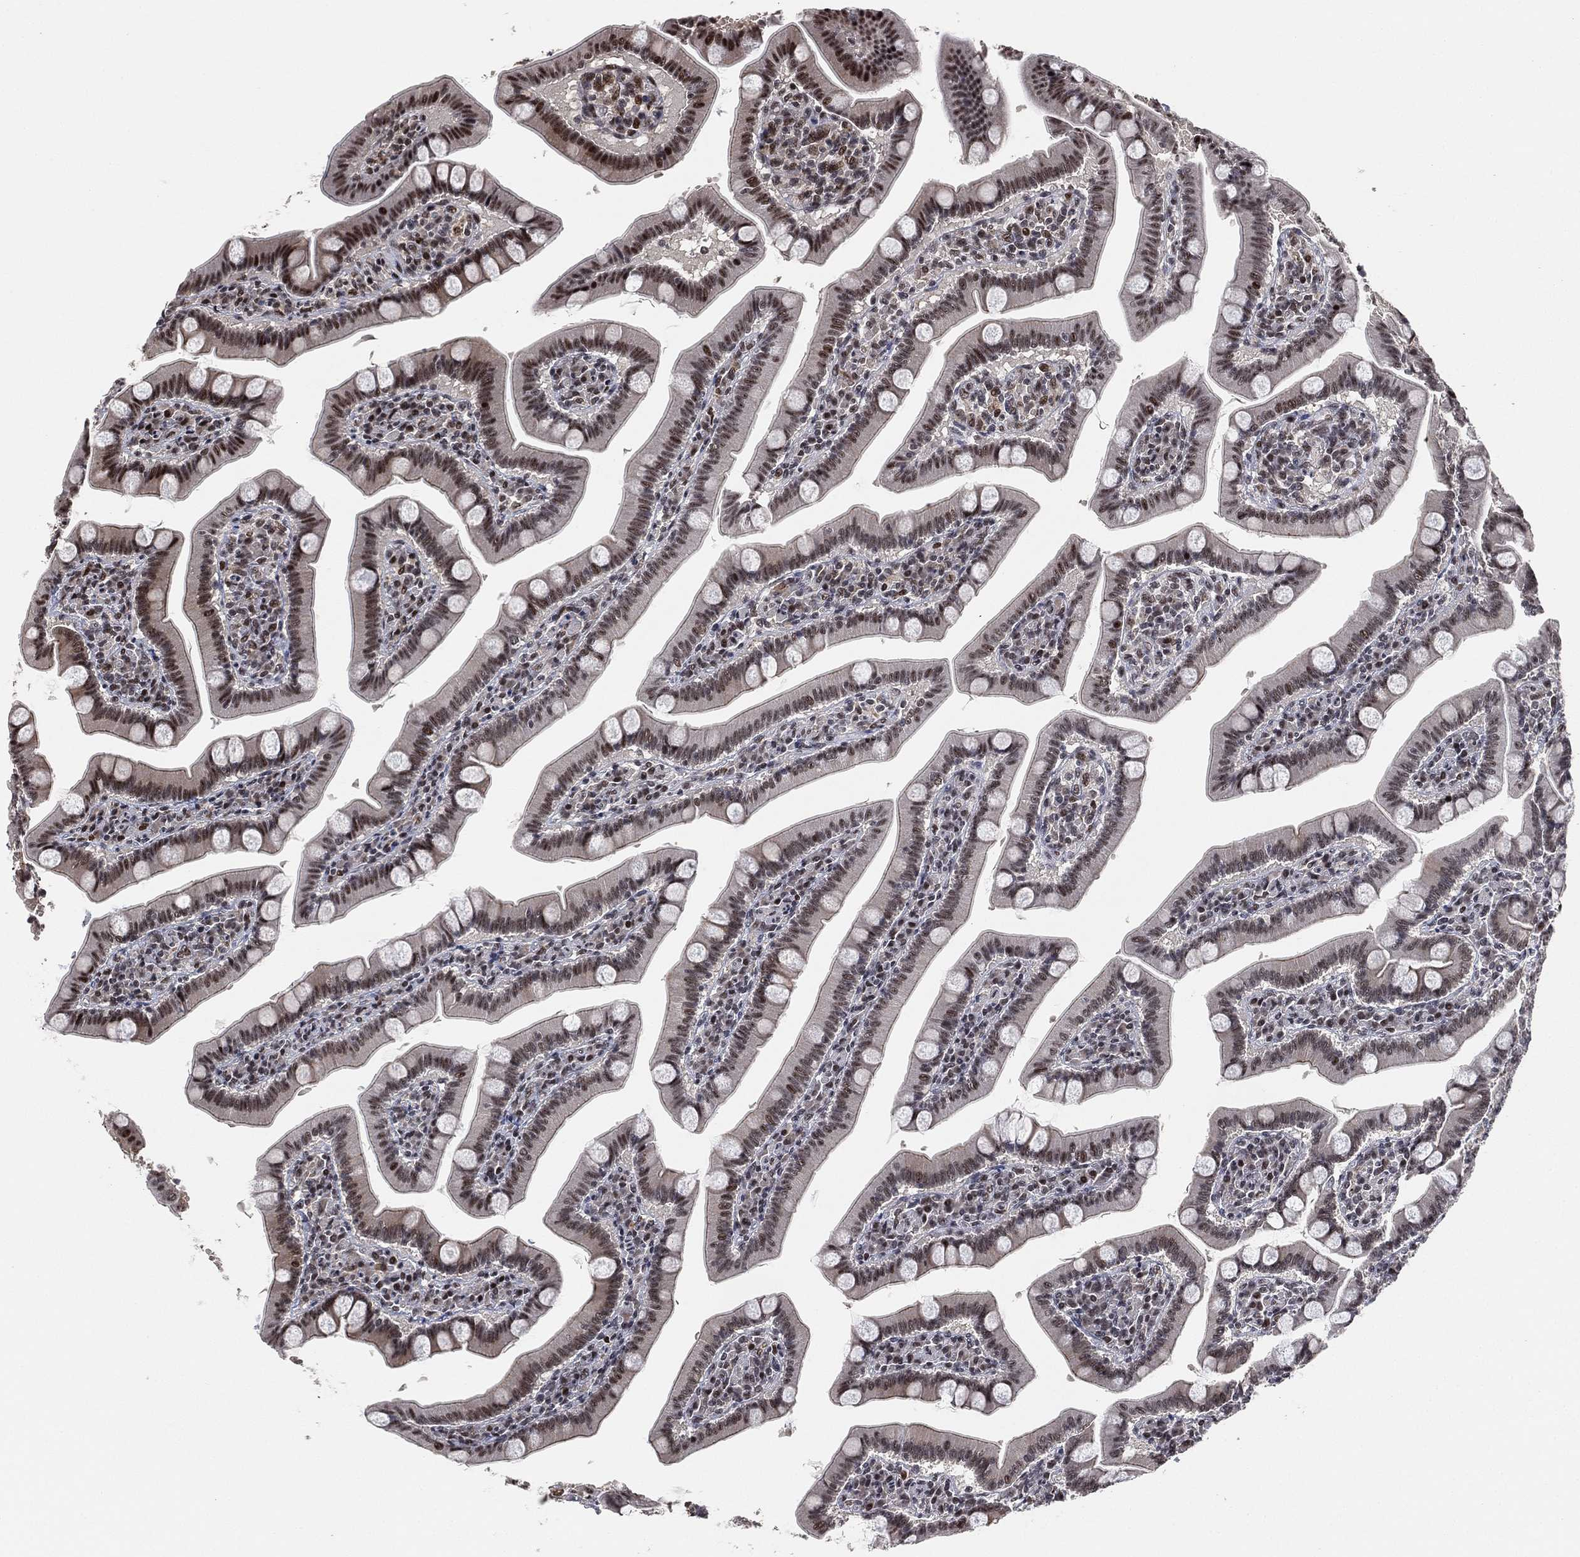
{"staining": {"intensity": "strong", "quantity": "25%-75%", "location": "nuclear"}, "tissue": "small intestine", "cell_type": "Glandular cells", "image_type": "normal", "snomed": [{"axis": "morphology", "description": "Normal tissue, NOS"}, {"axis": "topography", "description": "Small intestine"}], "caption": "A micrograph of human small intestine stained for a protein displays strong nuclear brown staining in glandular cells. (Stains: DAB (3,3'-diaminobenzidine) in brown, nuclei in blue, Microscopy: brightfield microscopy at high magnification).", "gene": "ZSCAN30", "patient": {"sex": "male", "age": 66}}